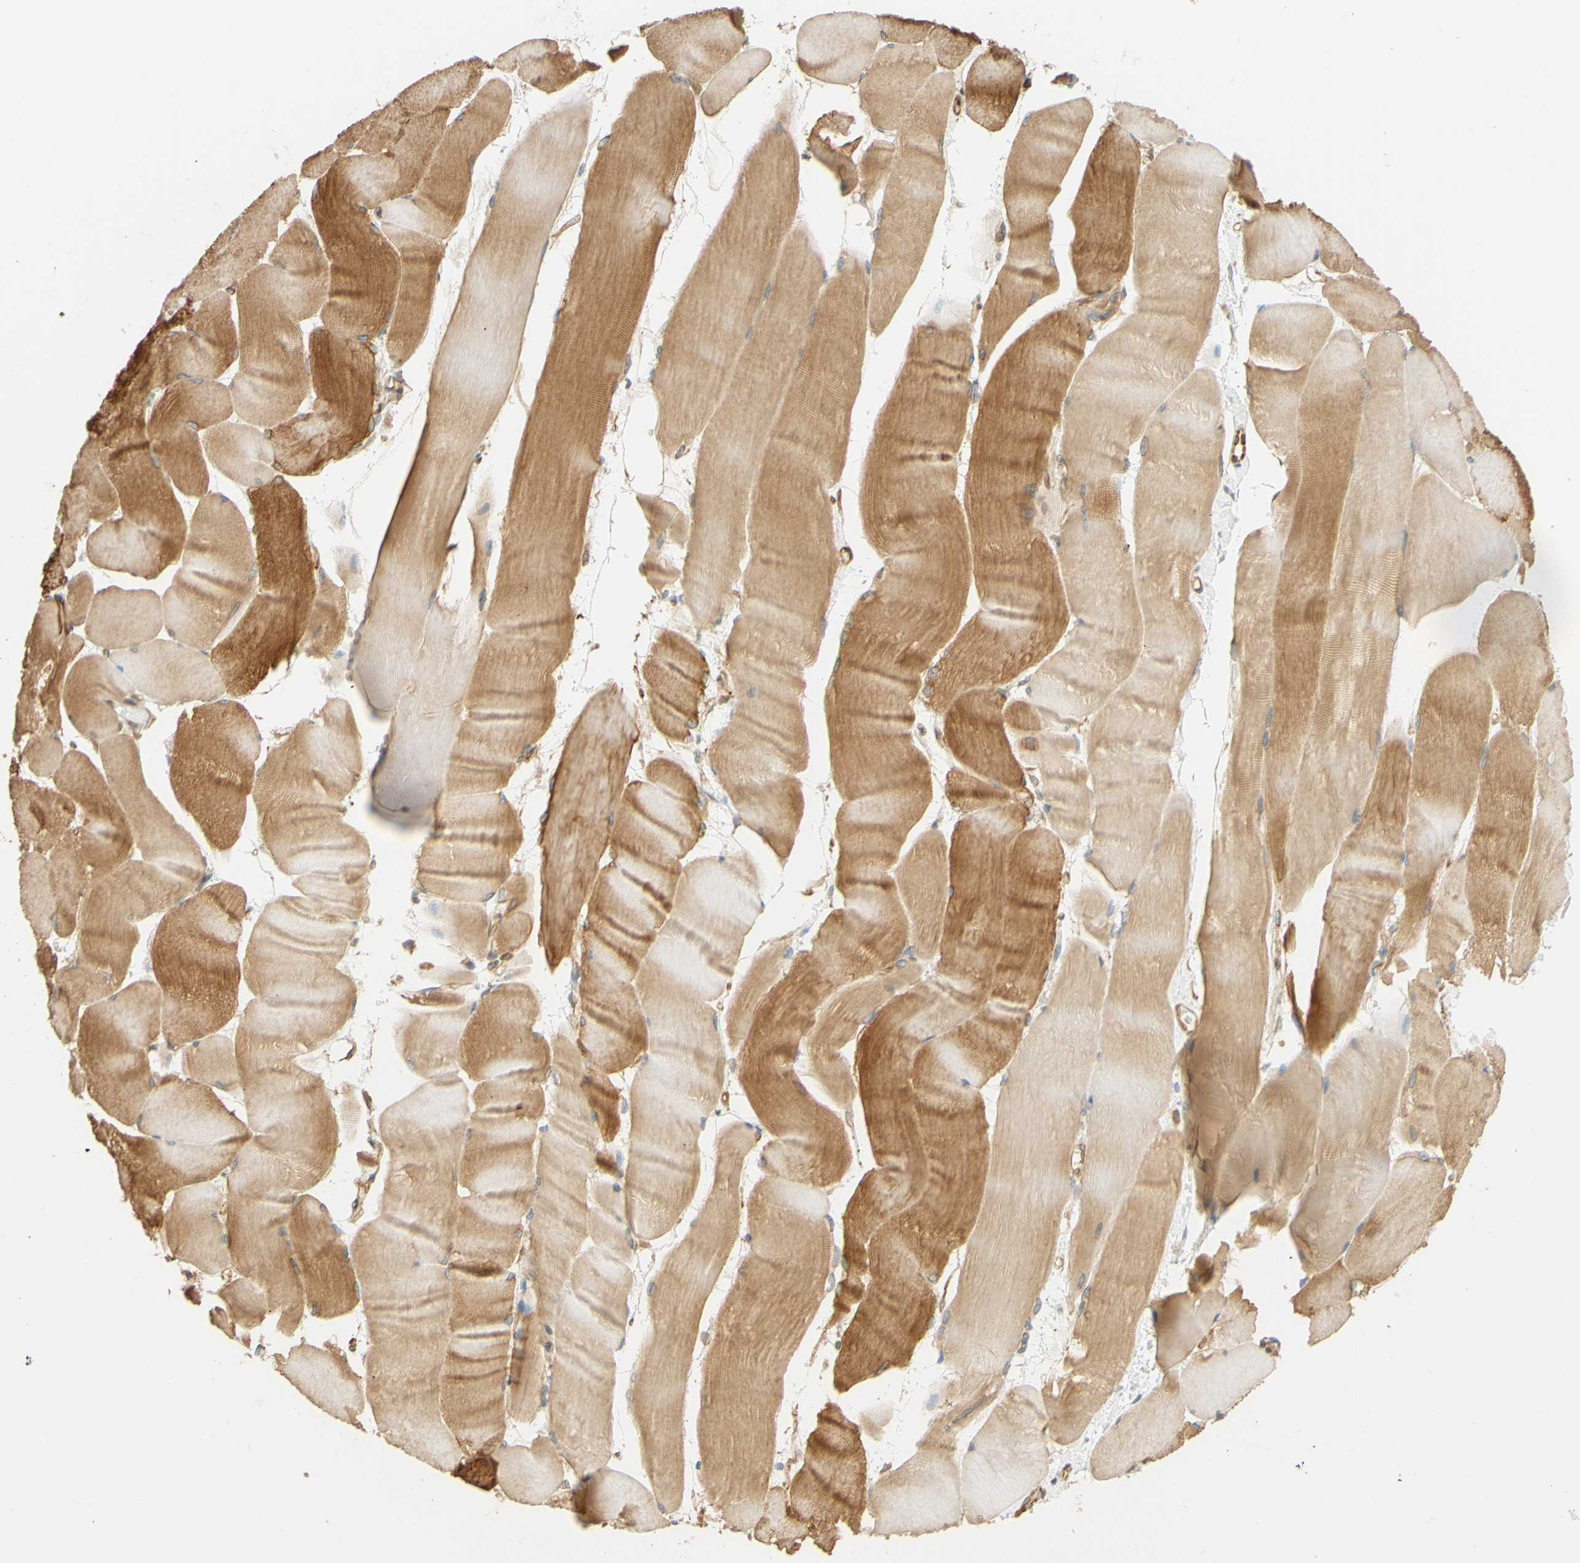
{"staining": {"intensity": "moderate", "quantity": "25%-75%", "location": "cytoplasmic/membranous"}, "tissue": "skeletal muscle", "cell_type": "Myocytes", "image_type": "normal", "snomed": [{"axis": "morphology", "description": "Normal tissue, NOS"}, {"axis": "morphology", "description": "Squamous cell carcinoma, NOS"}, {"axis": "topography", "description": "Skeletal muscle"}], "caption": "Brown immunohistochemical staining in unremarkable skeletal muscle reveals moderate cytoplasmic/membranous expression in about 25%-75% of myocytes.", "gene": "ENDOD1", "patient": {"sex": "male", "age": 51}}